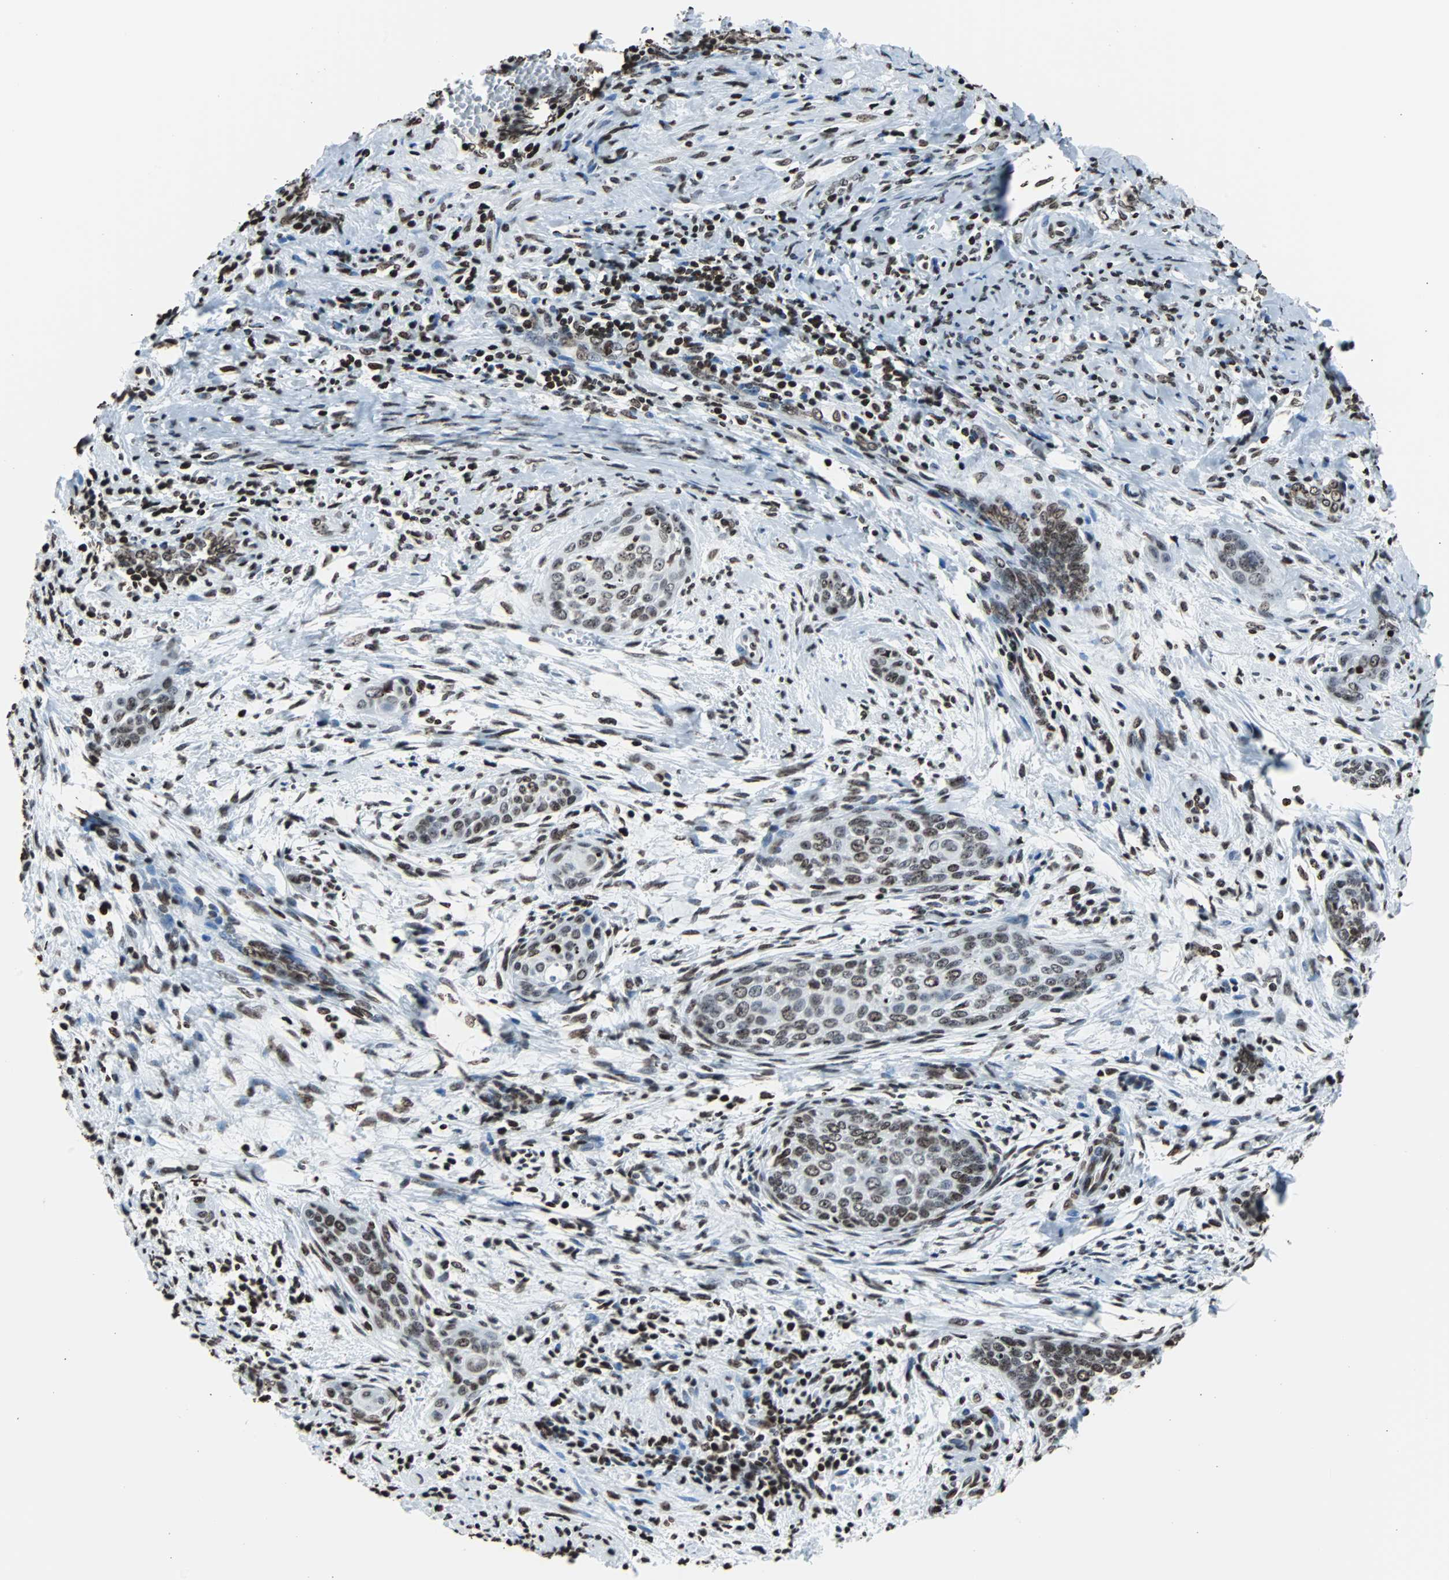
{"staining": {"intensity": "moderate", "quantity": ">75%", "location": "nuclear"}, "tissue": "cervical cancer", "cell_type": "Tumor cells", "image_type": "cancer", "snomed": [{"axis": "morphology", "description": "Squamous cell carcinoma, NOS"}, {"axis": "topography", "description": "Cervix"}], "caption": "A medium amount of moderate nuclear positivity is present in approximately >75% of tumor cells in cervical squamous cell carcinoma tissue.", "gene": "H2BC18", "patient": {"sex": "female", "age": 33}}